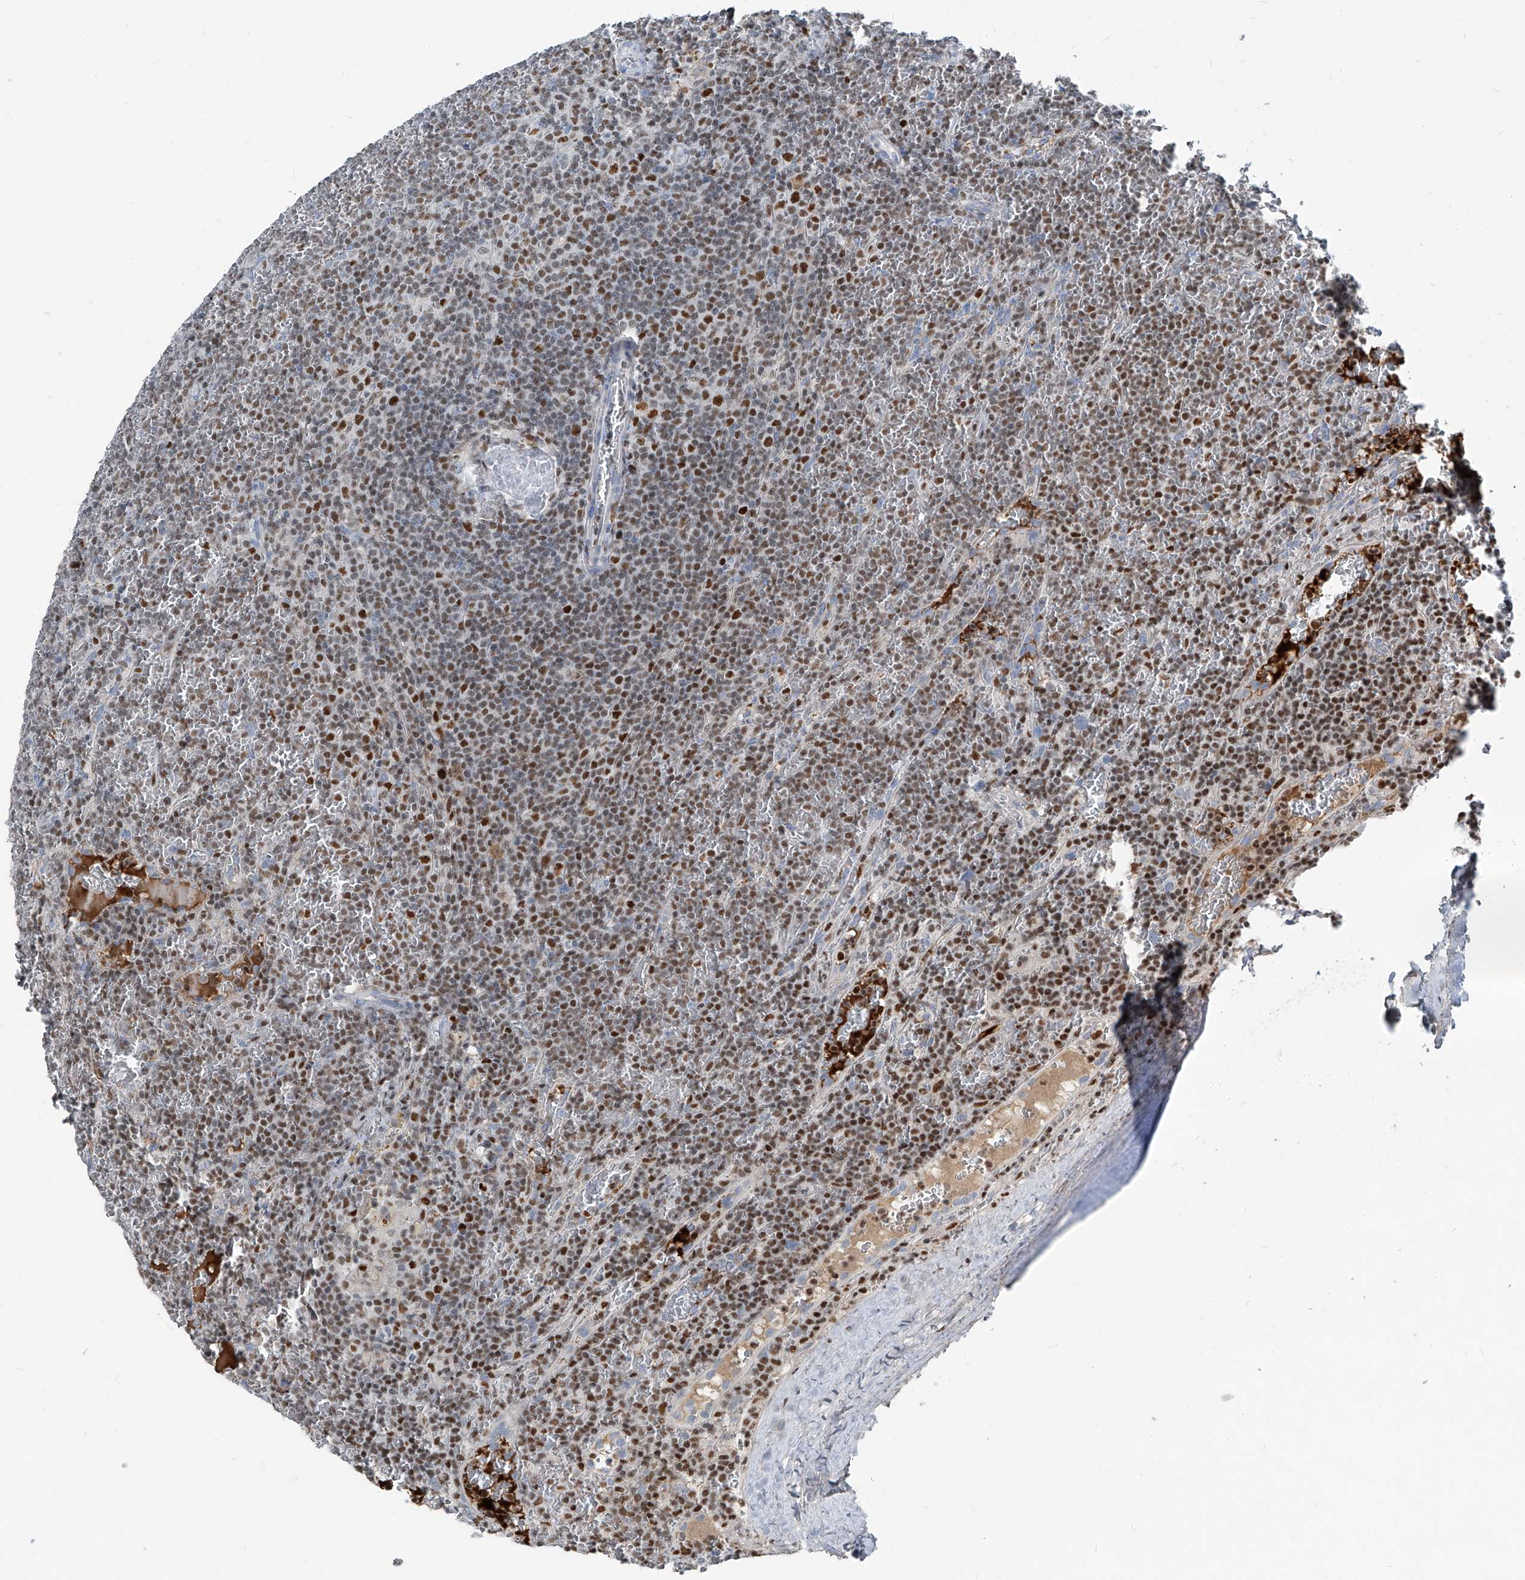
{"staining": {"intensity": "moderate", "quantity": "25%-75%", "location": "nuclear"}, "tissue": "lymphoma", "cell_type": "Tumor cells", "image_type": "cancer", "snomed": [{"axis": "morphology", "description": "Malignant lymphoma, non-Hodgkin's type, Low grade"}, {"axis": "topography", "description": "Spleen"}], "caption": "IHC (DAB) staining of human low-grade malignant lymphoma, non-Hodgkin's type demonstrates moderate nuclear protein positivity in about 25%-75% of tumor cells.", "gene": "HOXA3", "patient": {"sex": "female", "age": 19}}